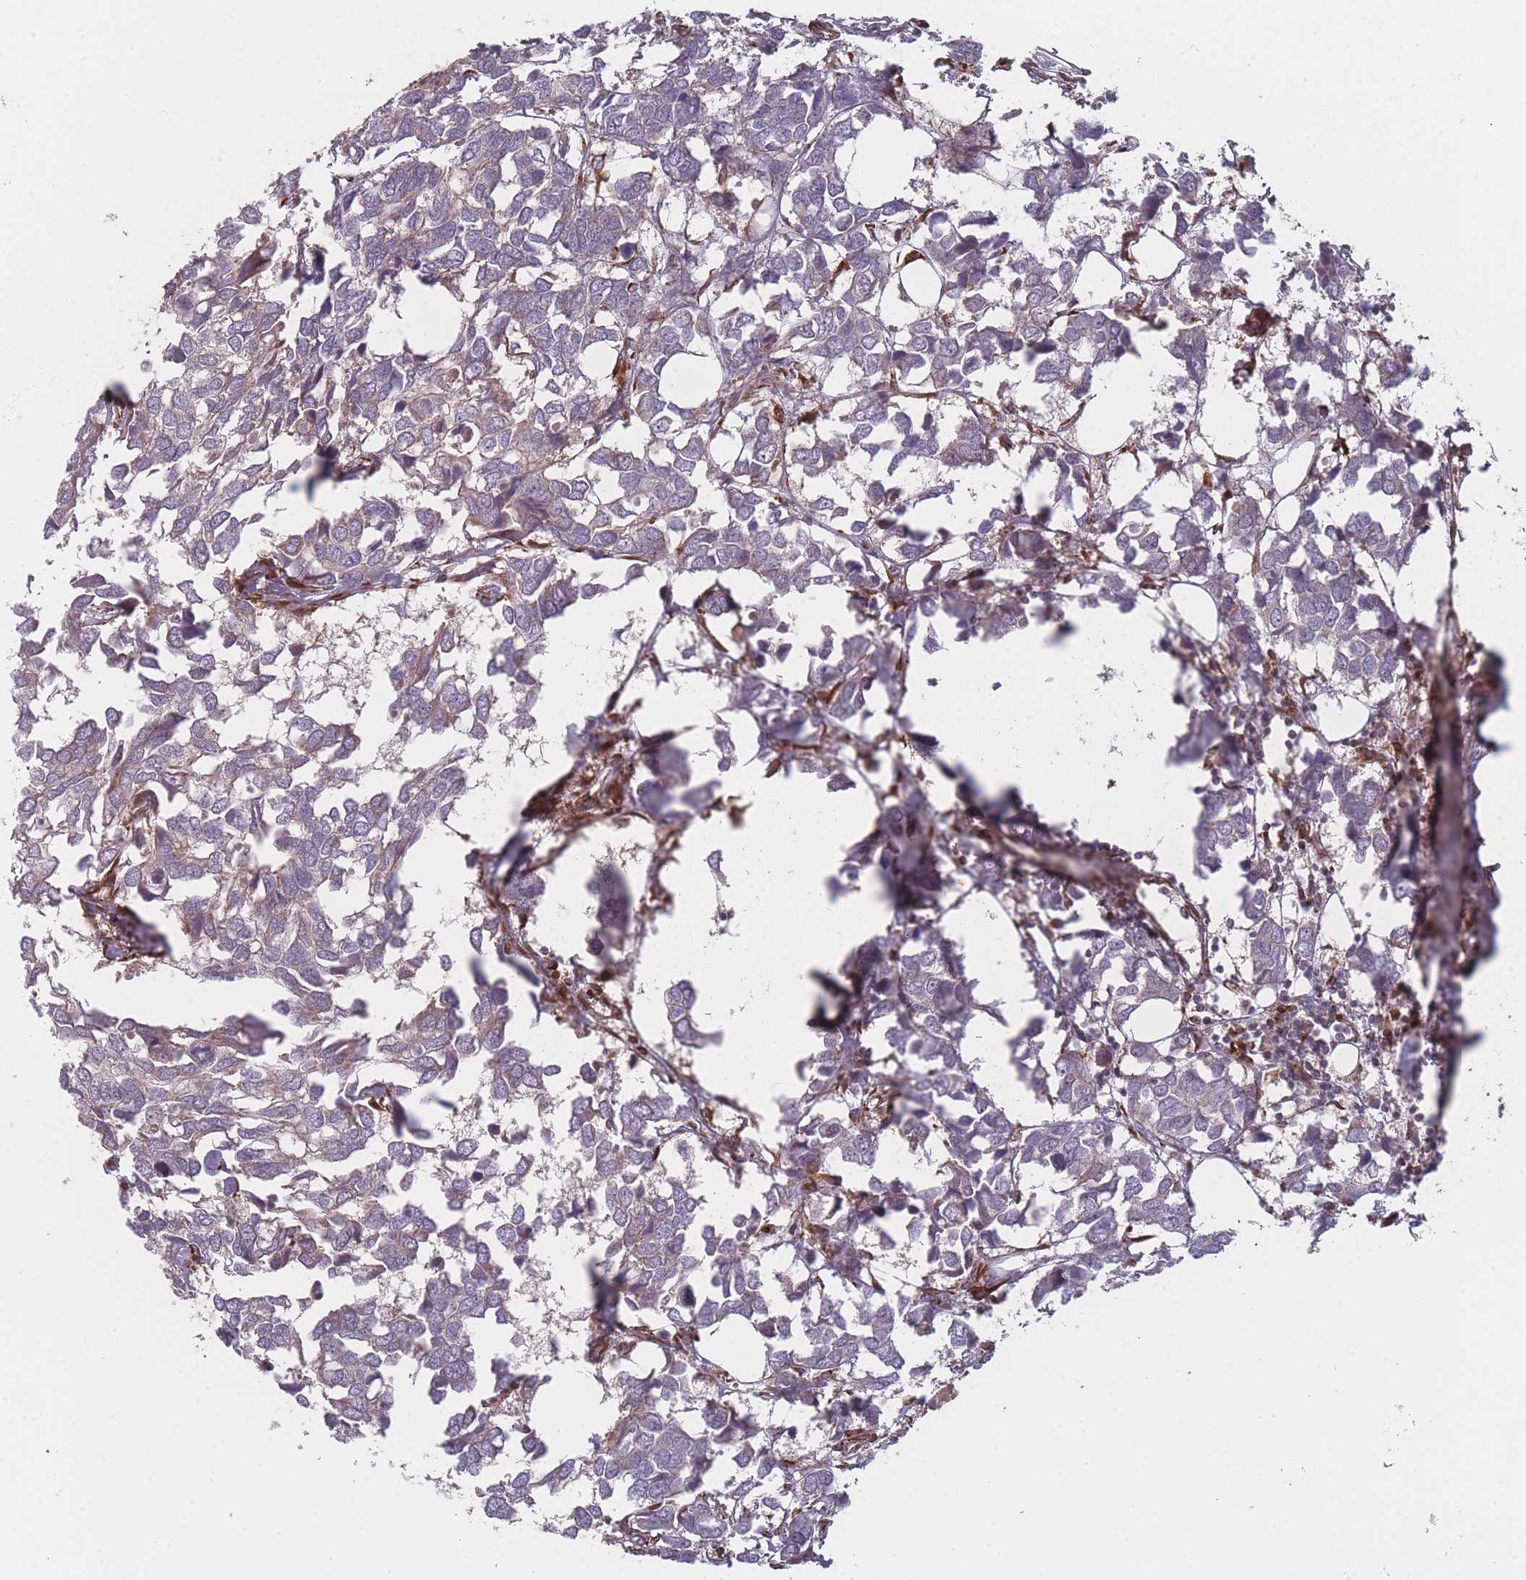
{"staining": {"intensity": "negative", "quantity": "none", "location": "none"}, "tissue": "breast cancer", "cell_type": "Tumor cells", "image_type": "cancer", "snomed": [{"axis": "morphology", "description": "Duct carcinoma"}, {"axis": "topography", "description": "Breast"}], "caption": "Protein analysis of breast cancer shows no significant staining in tumor cells.", "gene": "EEF1AKMT2", "patient": {"sex": "female", "age": 83}}